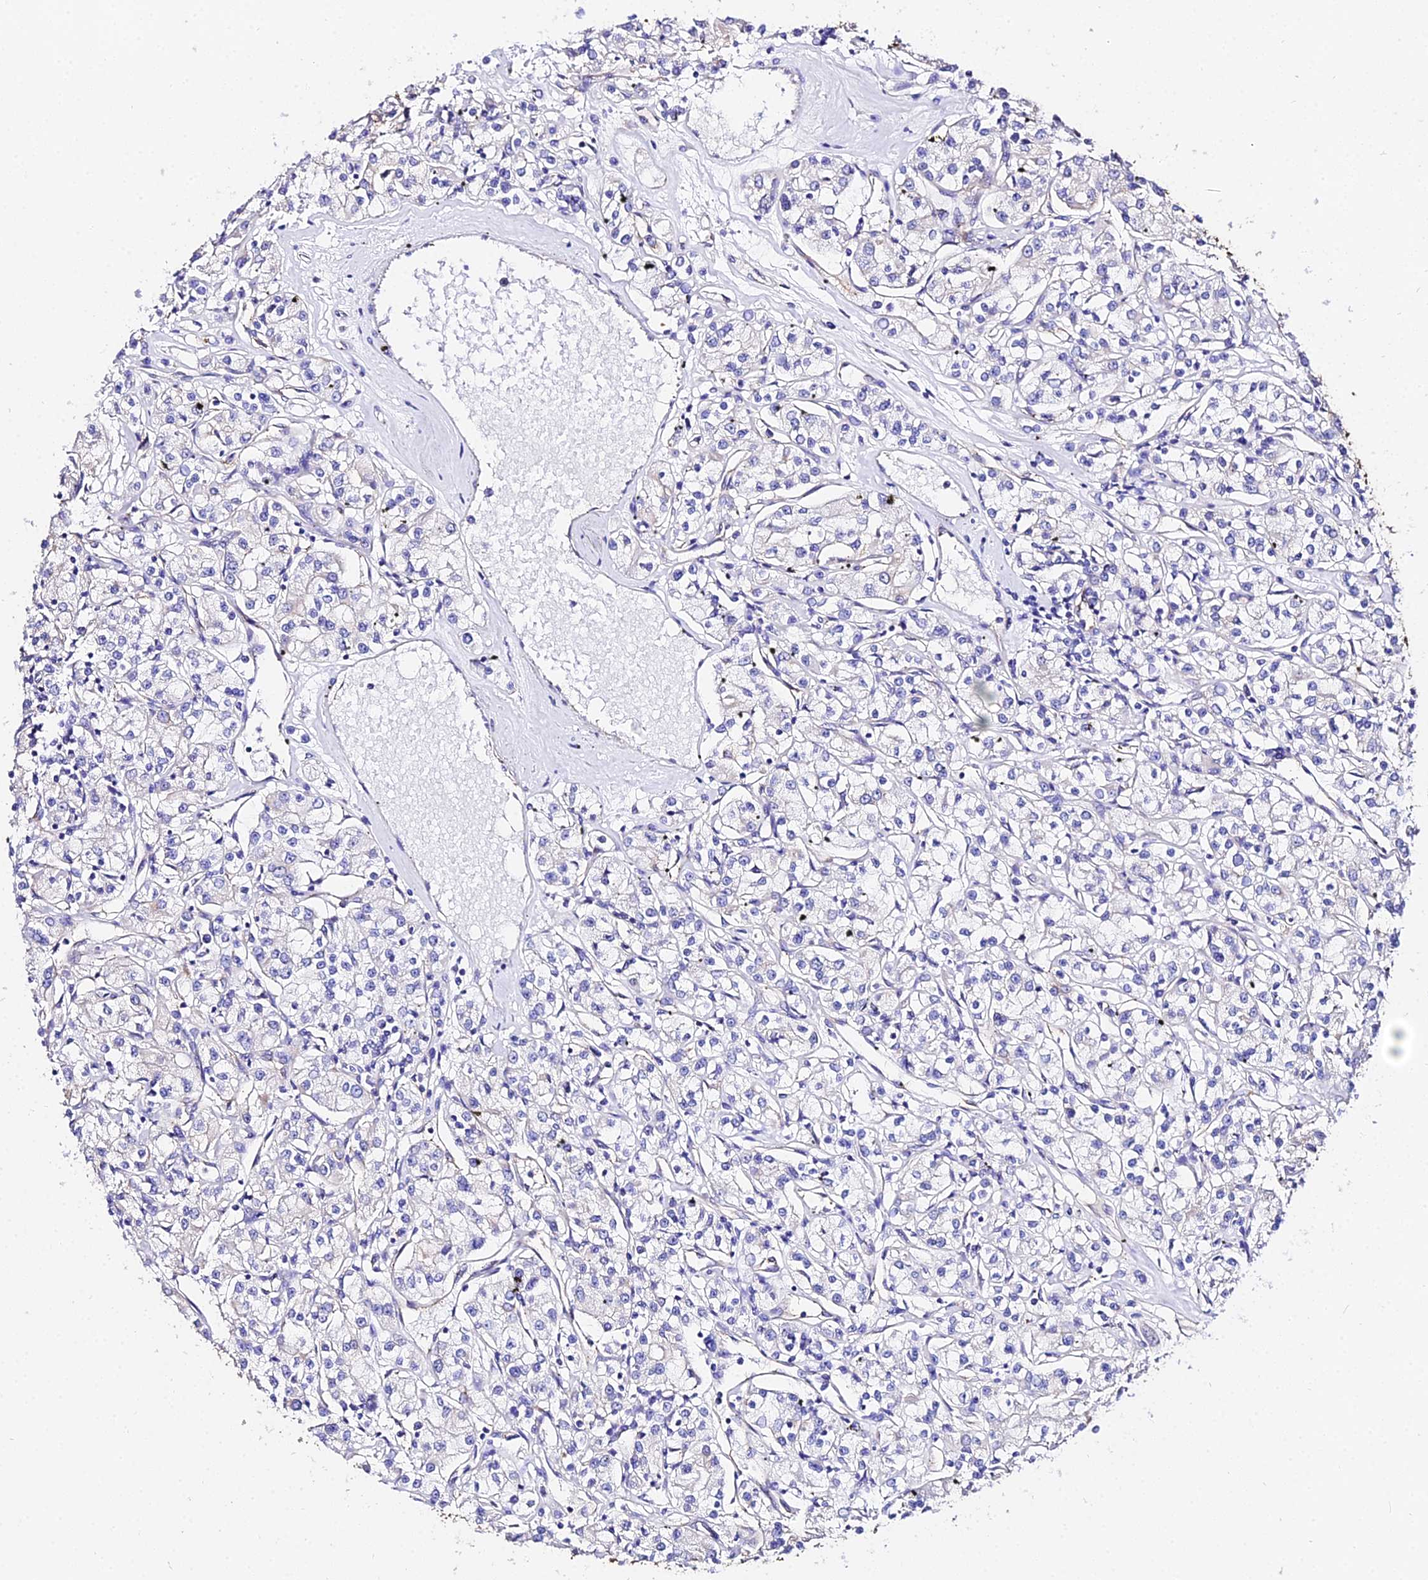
{"staining": {"intensity": "negative", "quantity": "none", "location": "none"}, "tissue": "renal cancer", "cell_type": "Tumor cells", "image_type": "cancer", "snomed": [{"axis": "morphology", "description": "Adenocarcinoma, NOS"}, {"axis": "topography", "description": "Kidney"}], "caption": "Histopathology image shows no significant protein positivity in tumor cells of adenocarcinoma (renal). (Stains: DAB immunohistochemistry with hematoxylin counter stain, Microscopy: brightfield microscopy at high magnification).", "gene": "DAW1", "patient": {"sex": "female", "age": 59}}